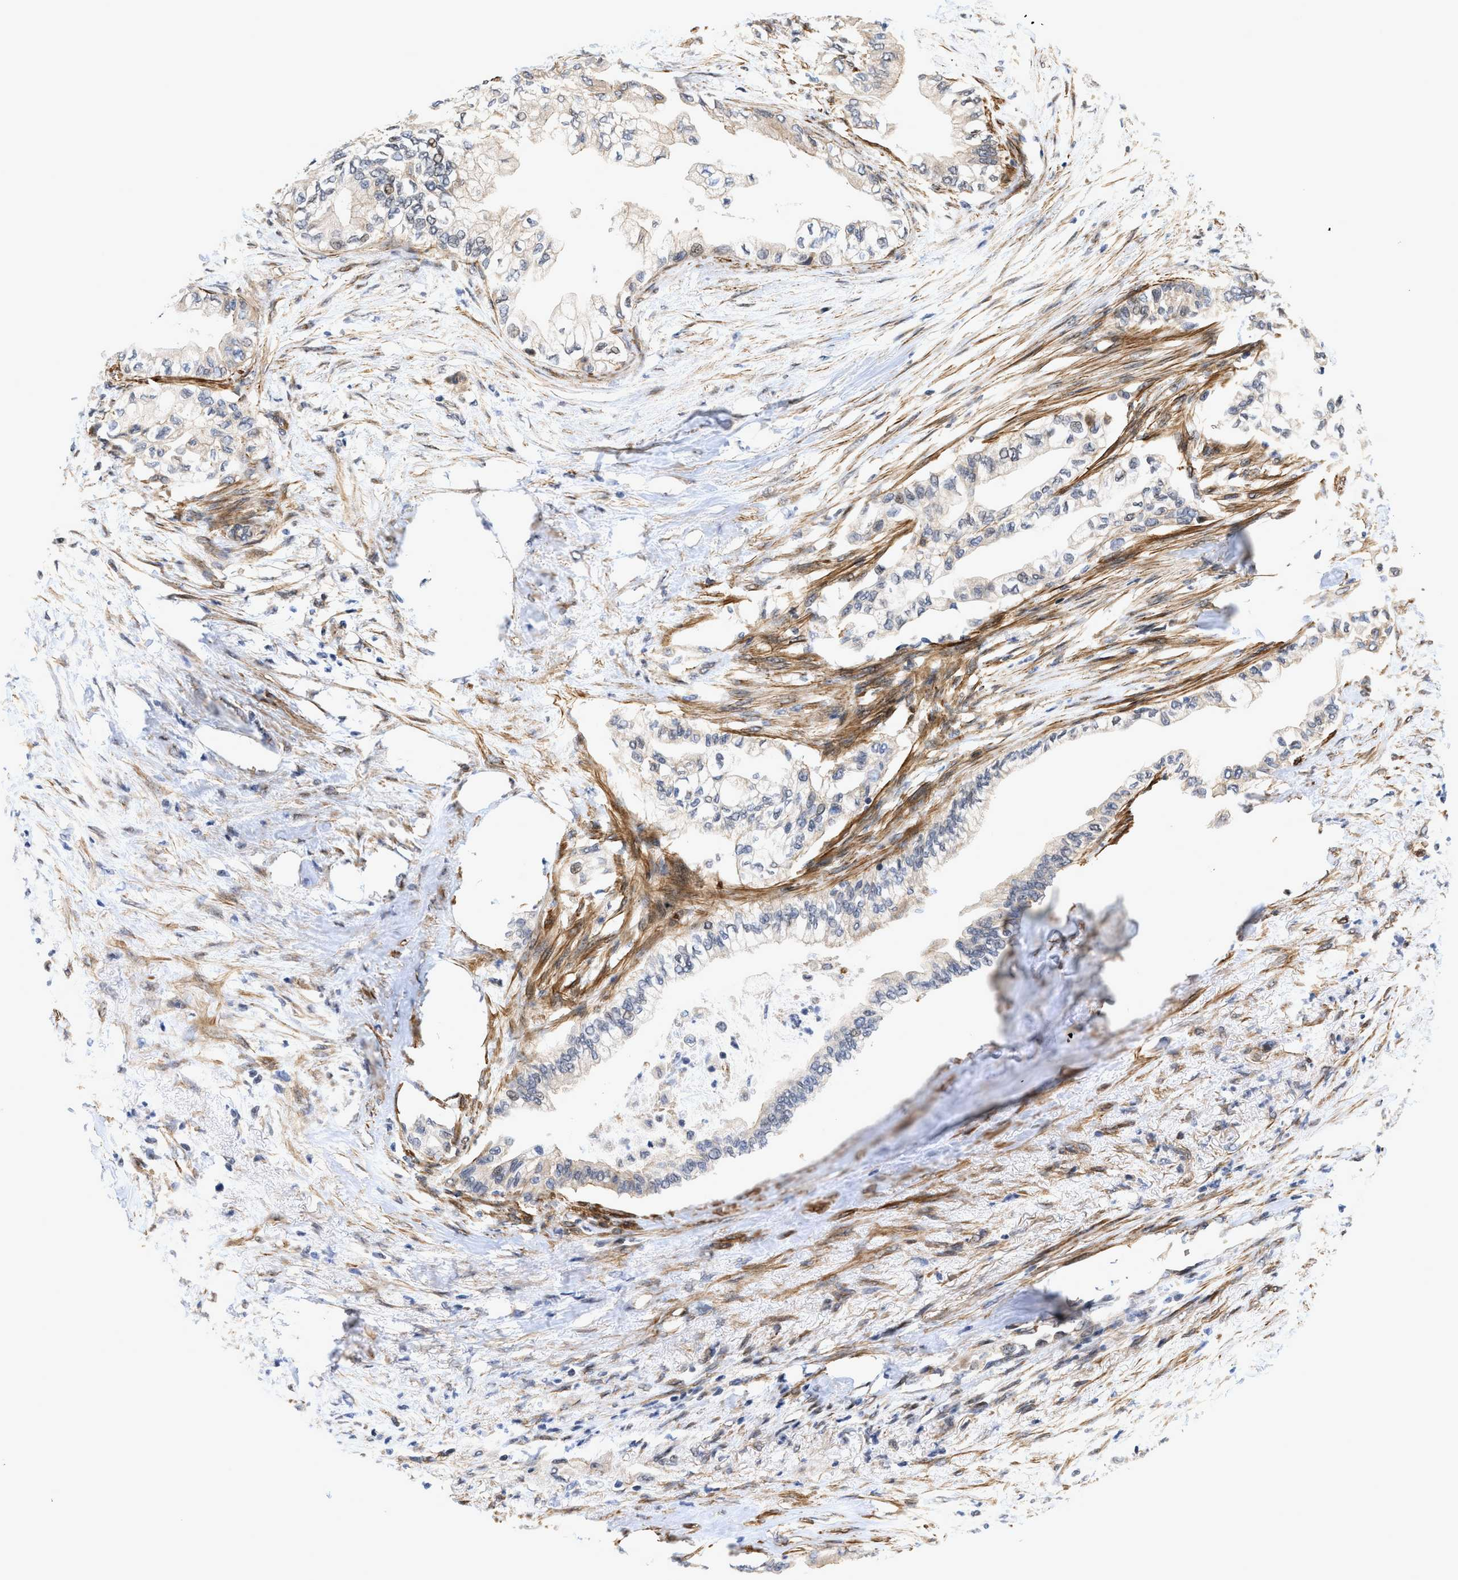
{"staining": {"intensity": "negative", "quantity": "none", "location": "none"}, "tissue": "pancreatic cancer", "cell_type": "Tumor cells", "image_type": "cancer", "snomed": [{"axis": "morphology", "description": "Normal tissue, NOS"}, {"axis": "morphology", "description": "Adenocarcinoma, NOS"}, {"axis": "topography", "description": "Pancreas"}, {"axis": "topography", "description": "Duodenum"}], "caption": "Human pancreatic cancer (adenocarcinoma) stained for a protein using immunohistochemistry exhibits no positivity in tumor cells.", "gene": "GPRASP2", "patient": {"sex": "female", "age": 60}}